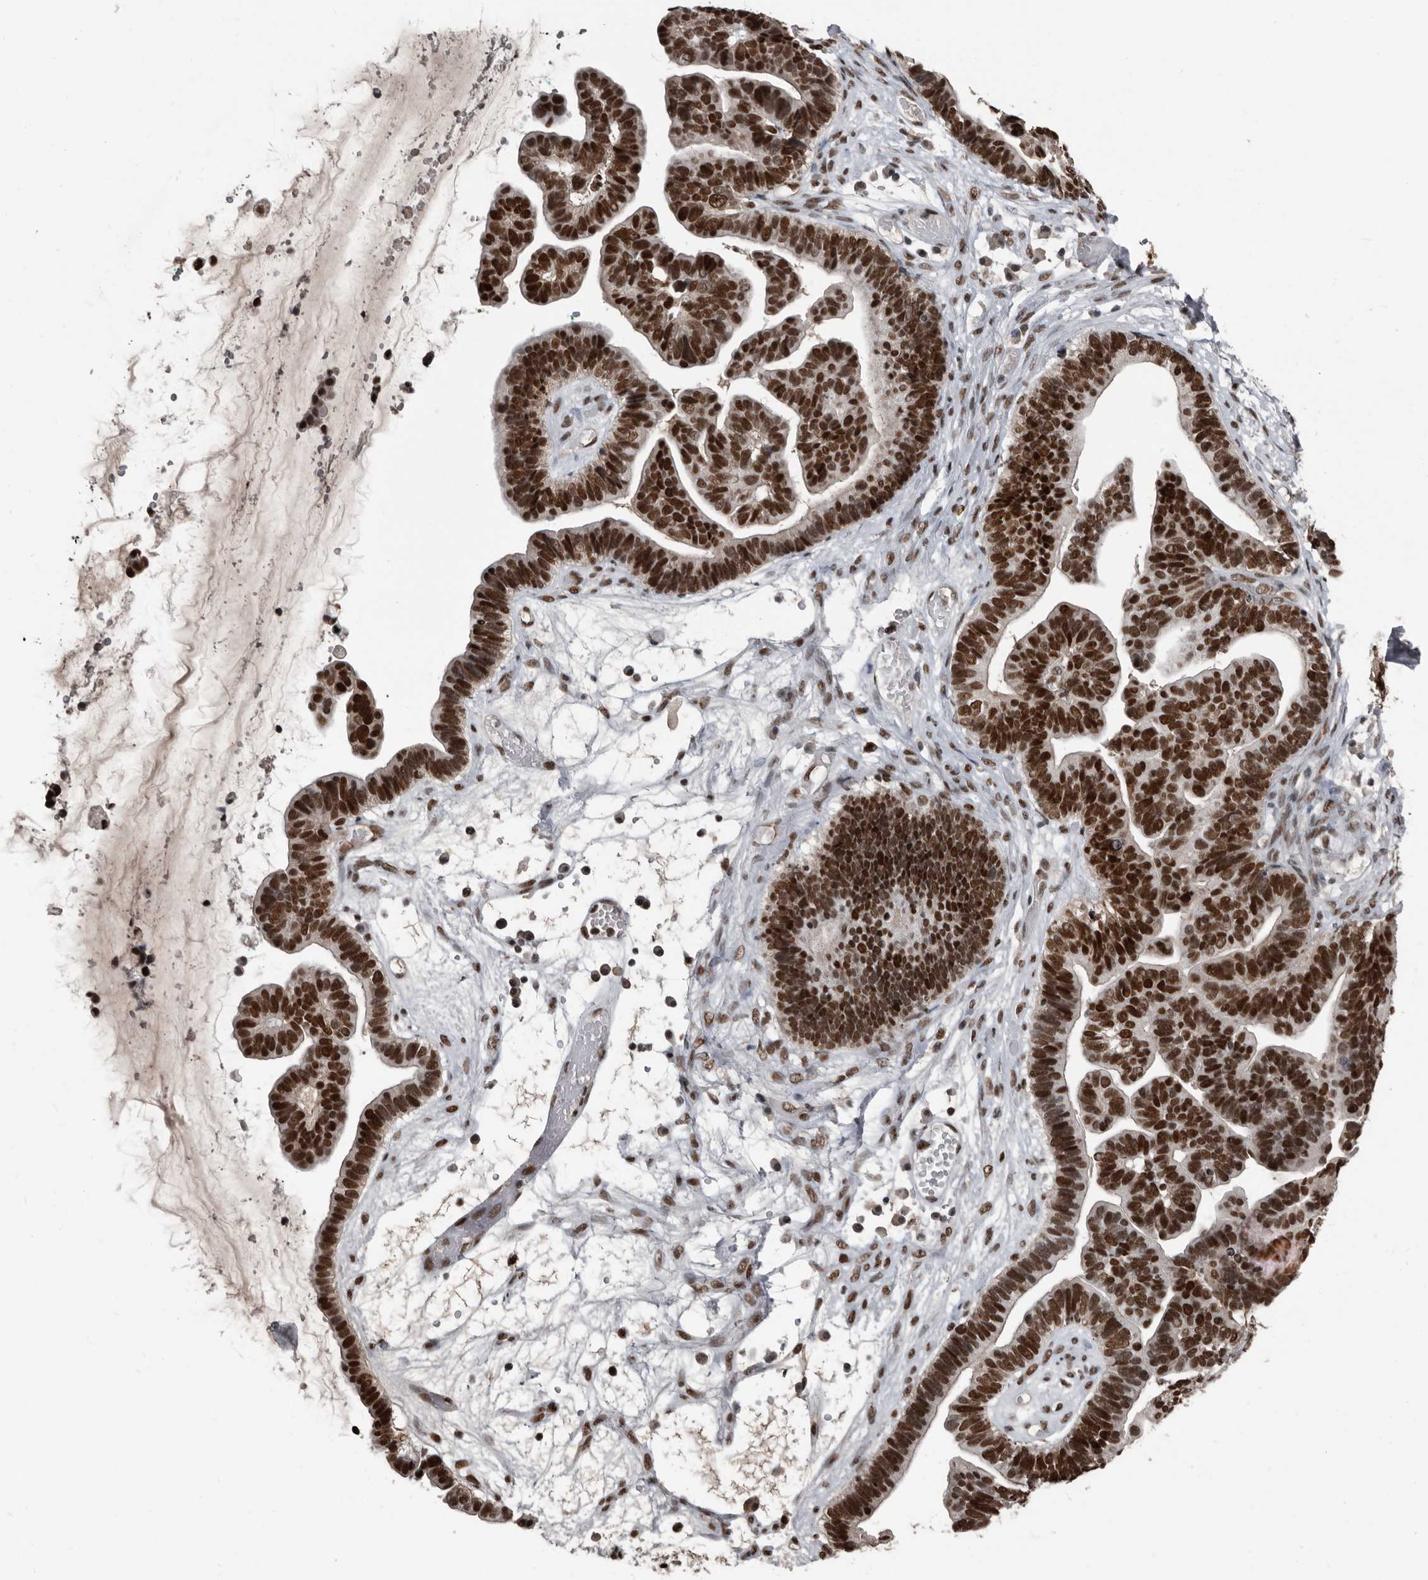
{"staining": {"intensity": "strong", "quantity": ">75%", "location": "nuclear"}, "tissue": "ovarian cancer", "cell_type": "Tumor cells", "image_type": "cancer", "snomed": [{"axis": "morphology", "description": "Cystadenocarcinoma, serous, NOS"}, {"axis": "topography", "description": "Ovary"}], "caption": "Ovarian serous cystadenocarcinoma stained with a protein marker demonstrates strong staining in tumor cells.", "gene": "CHD1L", "patient": {"sex": "female", "age": 56}}